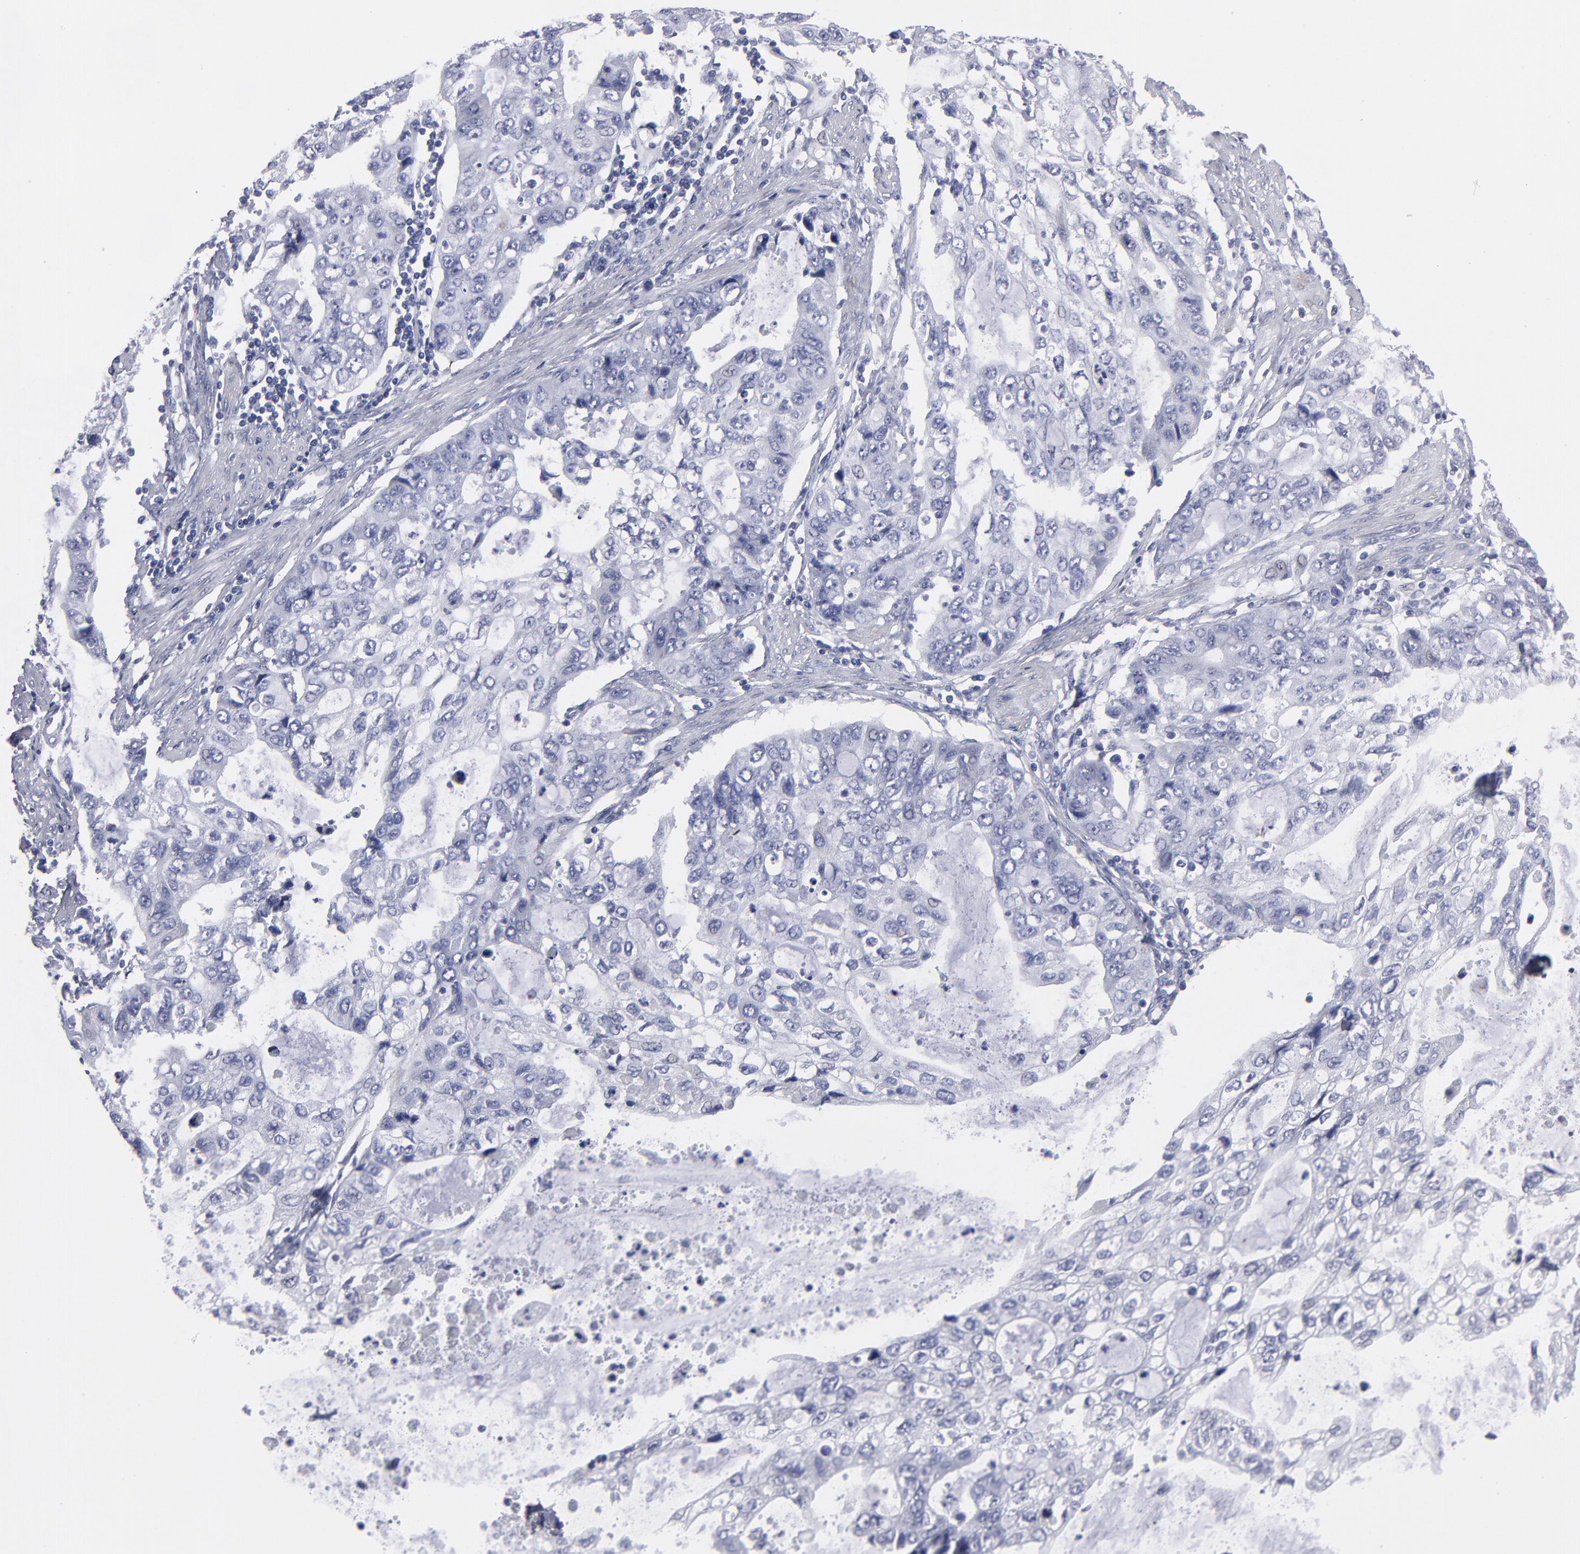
{"staining": {"intensity": "negative", "quantity": "none", "location": "none"}, "tissue": "stomach cancer", "cell_type": "Tumor cells", "image_type": "cancer", "snomed": [{"axis": "morphology", "description": "Adenocarcinoma, NOS"}, {"axis": "topography", "description": "Stomach, upper"}], "caption": "An IHC image of adenocarcinoma (stomach) is shown. There is no staining in tumor cells of adenocarcinoma (stomach). (DAB (3,3'-diaminobenzidine) immunohistochemistry (IHC) with hematoxylin counter stain).", "gene": "CADM3", "patient": {"sex": "female", "age": 52}}